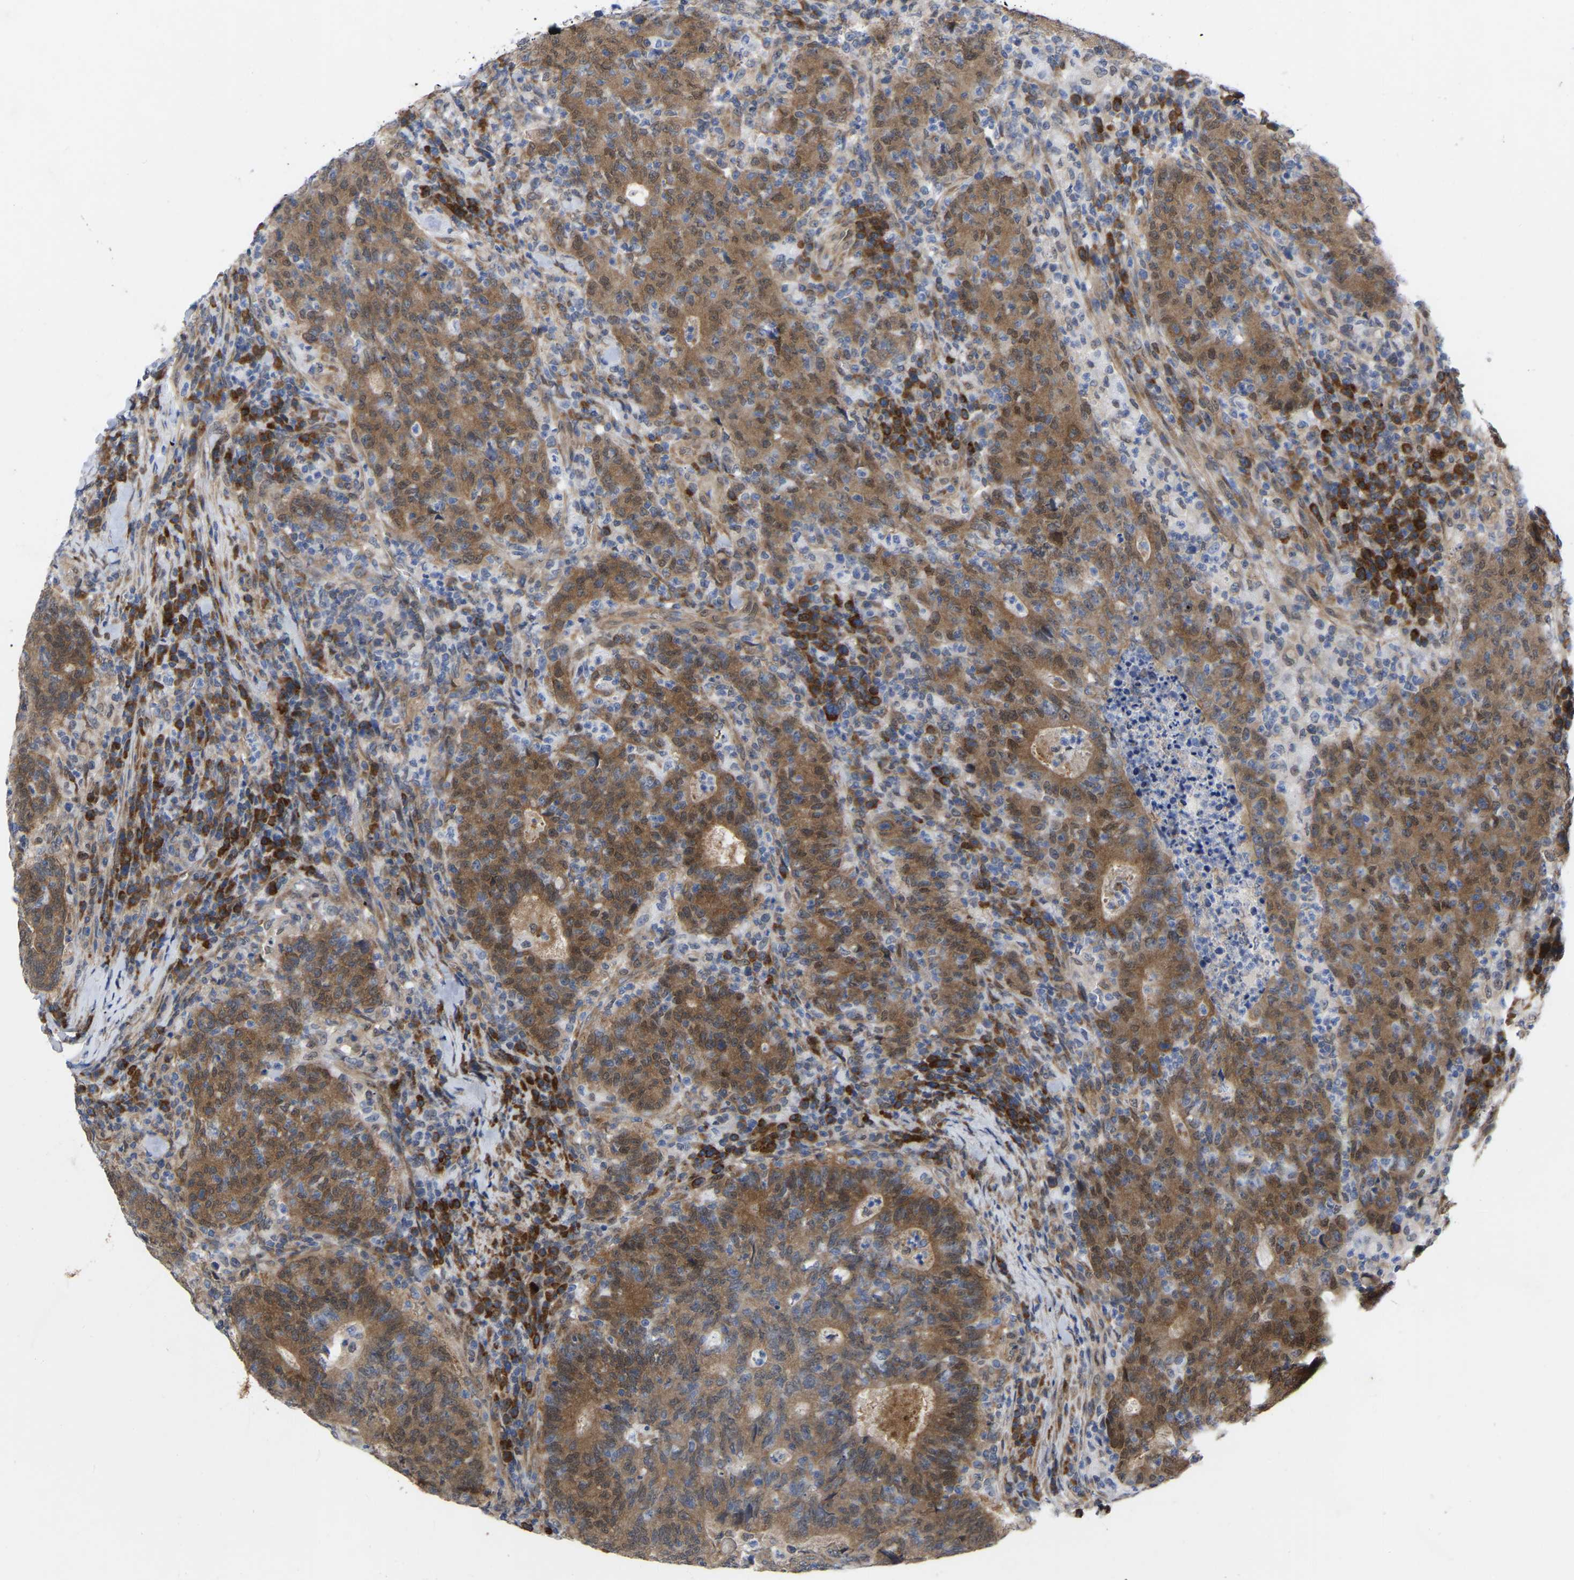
{"staining": {"intensity": "moderate", "quantity": ">75%", "location": "cytoplasmic/membranous,nuclear"}, "tissue": "colorectal cancer", "cell_type": "Tumor cells", "image_type": "cancer", "snomed": [{"axis": "morphology", "description": "Adenocarcinoma, NOS"}, {"axis": "topography", "description": "Colon"}], "caption": "This photomicrograph reveals immunohistochemistry (IHC) staining of human colorectal adenocarcinoma, with medium moderate cytoplasmic/membranous and nuclear positivity in about >75% of tumor cells.", "gene": "UBE4B", "patient": {"sex": "female", "age": 75}}